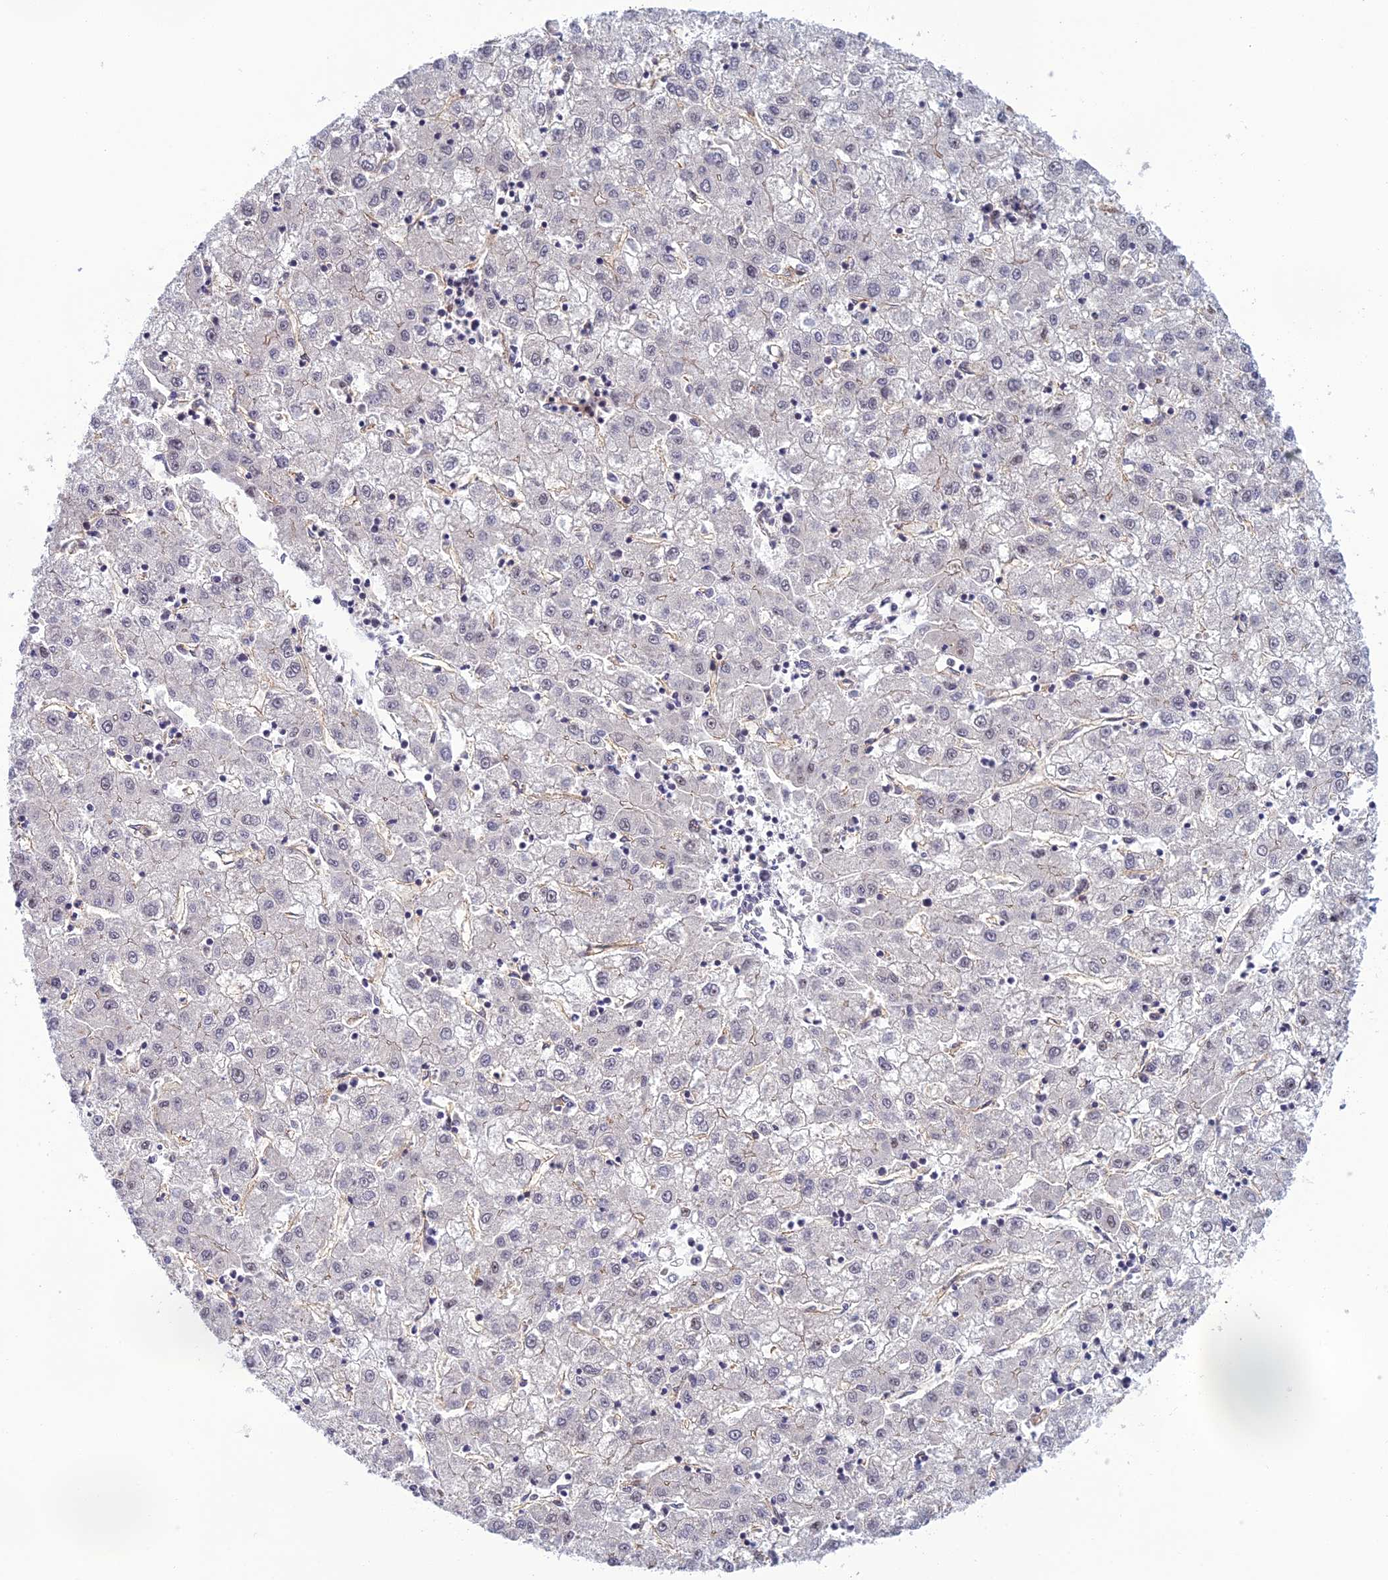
{"staining": {"intensity": "negative", "quantity": "none", "location": "none"}, "tissue": "liver cancer", "cell_type": "Tumor cells", "image_type": "cancer", "snomed": [{"axis": "morphology", "description": "Carcinoma, Hepatocellular, NOS"}, {"axis": "topography", "description": "Liver"}], "caption": "Hepatocellular carcinoma (liver) was stained to show a protein in brown. There is no significant positivity in tumor cells.", "gene": "RANBP3", "patient": {"sex": "male", "age": 72}}